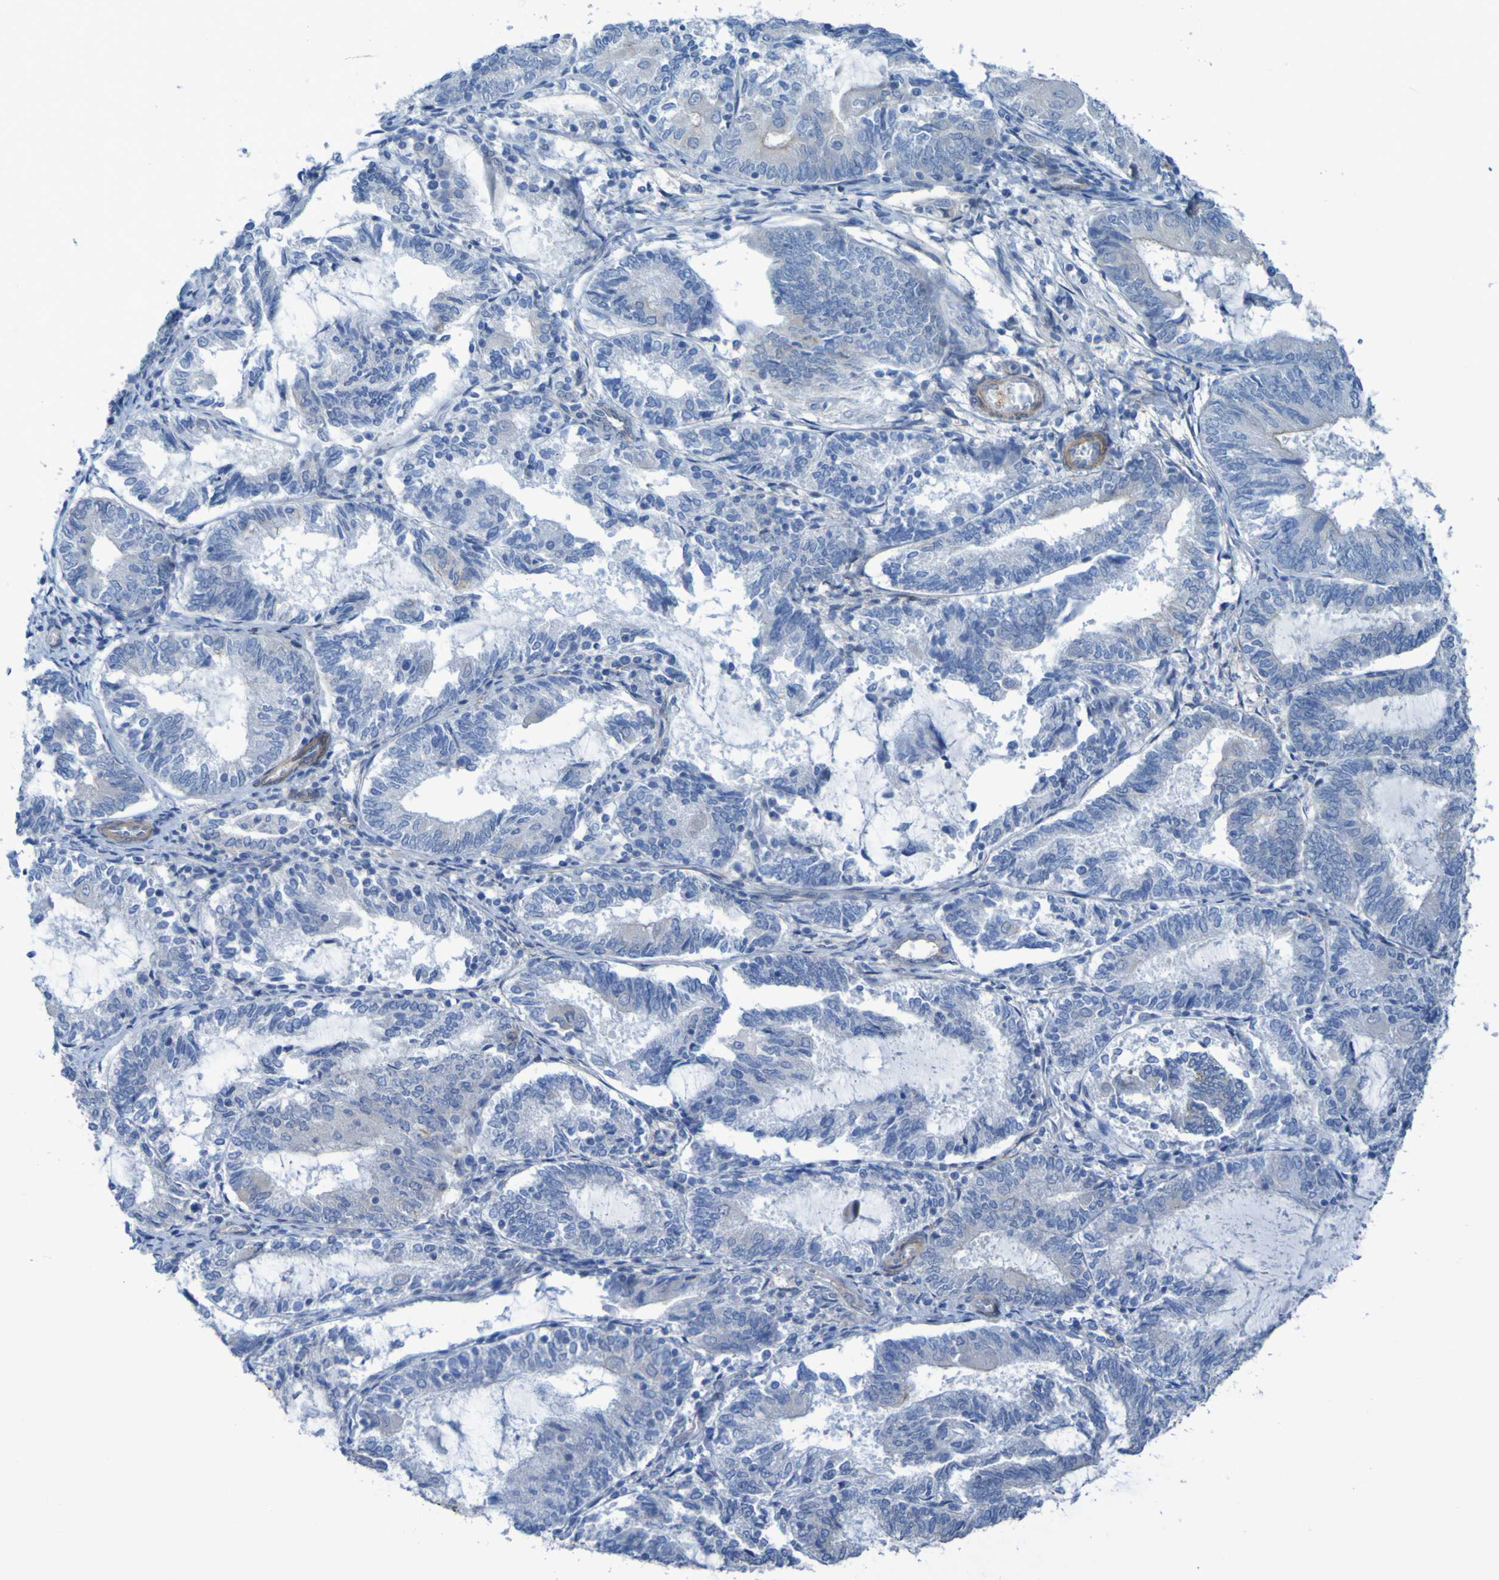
{"staining": {"intensity": "moderate", "quantity": "<25%", "location": "cytoplasmic/membranous"}, "tissue": "endometrial cancer", "cell_type": "Tumor cells", "image_type": "cancer", "snomed": [{"axis": "morphology", "description": "Adenocarcinoma, NOS"}, {"axis": "topography", "description": "Endometrium"}], "caption": "Human endometrial cancer (adenocarcinoma) stained for a protein (brown) exhibits moderate cytoplasmic/membranous positive expression in approximately <25% of tumor cells.", "gene": "LPP", "patient": {"sex": "female", "age": 81}}